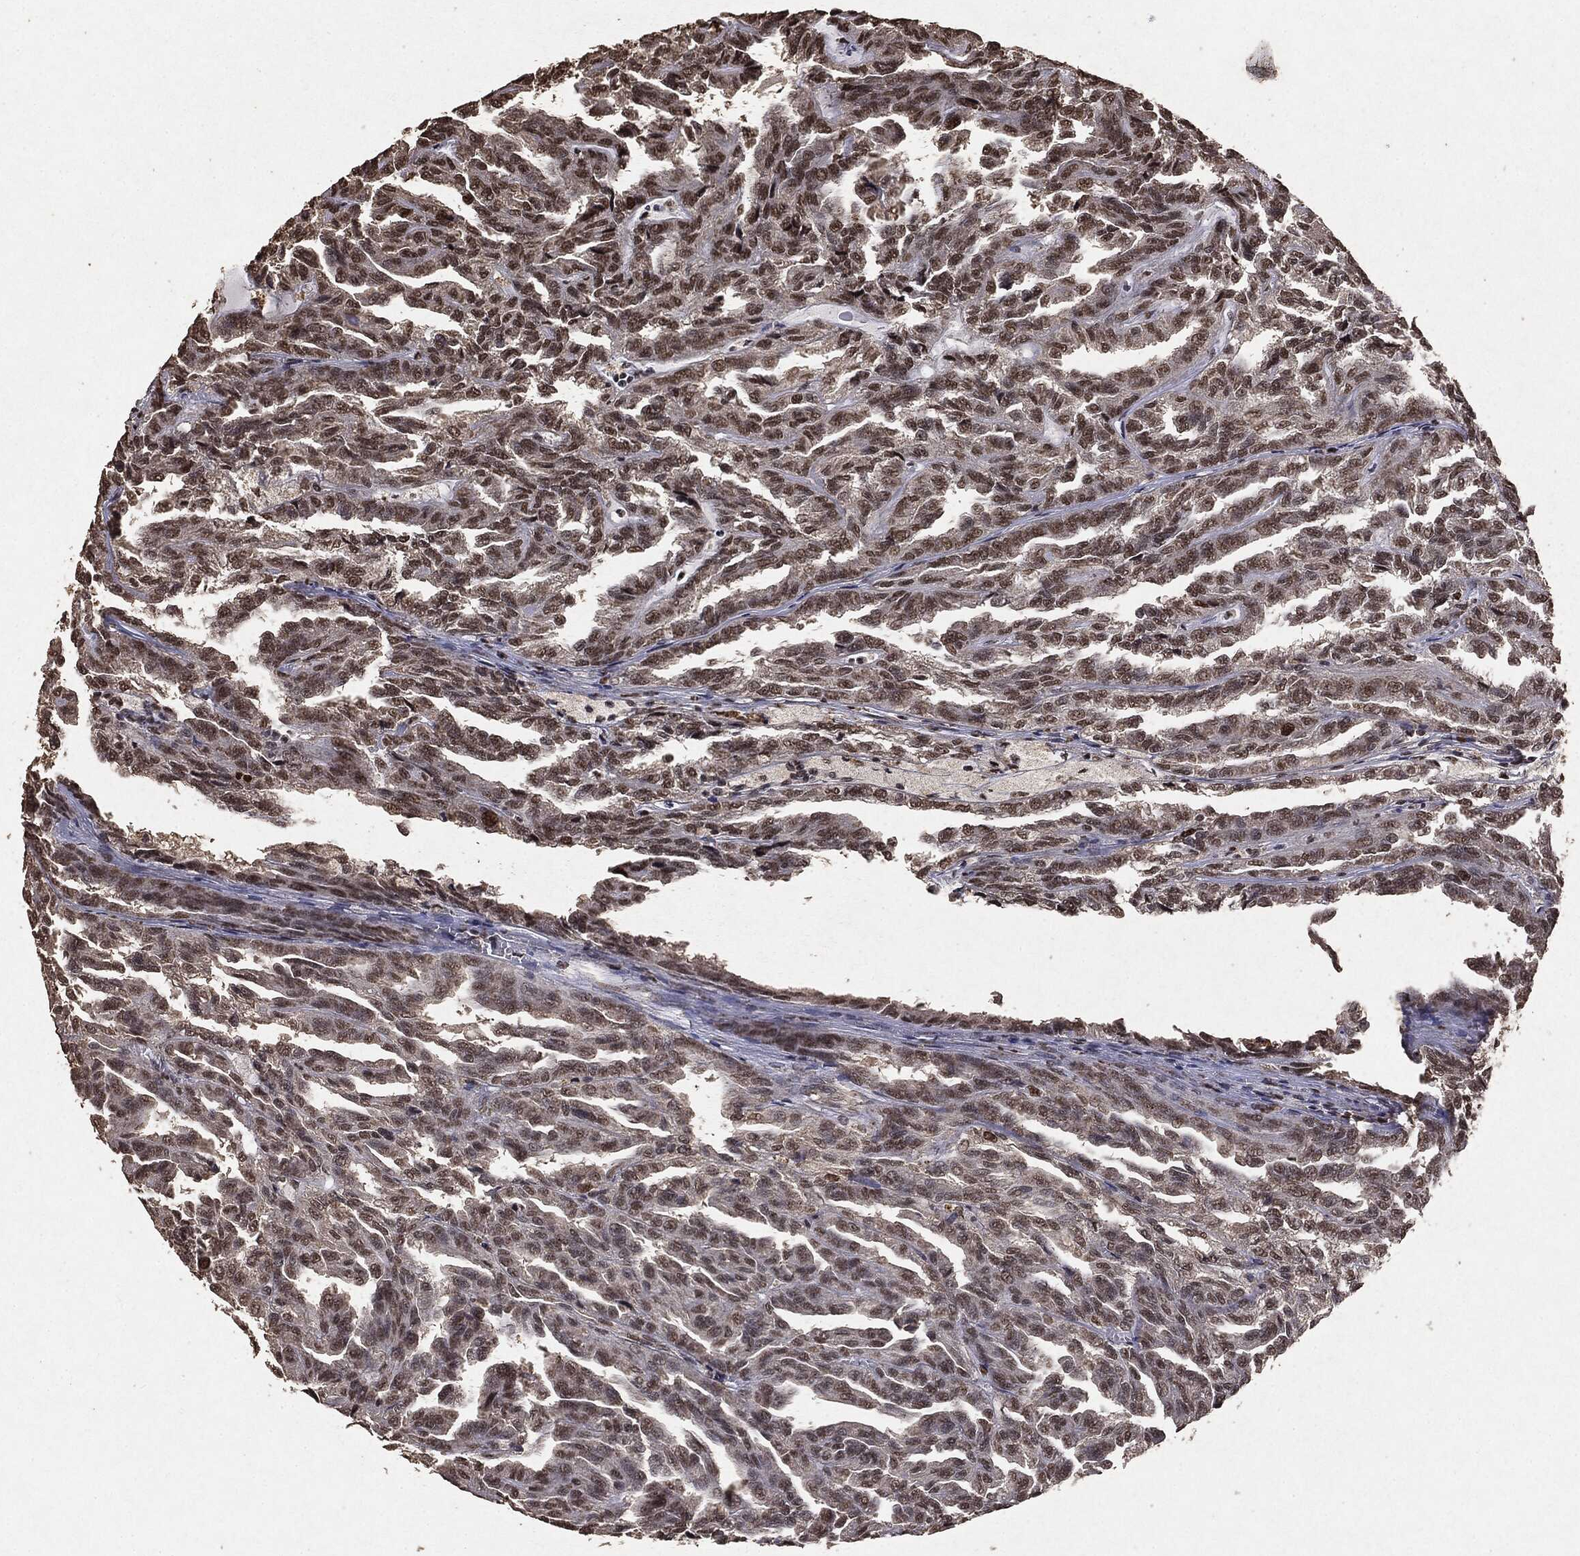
{"staining": {"intensity": "moderate", "quantity": ">75%", "location": "nuclear"}, "tissue": "renal cancer", "cell_type": "Tumor cells", "image_type": "cancer", "snomed": [{"axis": "morphology", "description": "Adenocarcinoma, NOS"}, {"axis": "topography", "description": "Kidney"}], "caption": "Tumor cells display medium levels of moderate nuclear expression in approximately >75% of cells in human renal cancer (adenocarcinoma). (Stains: DAB in brown, nuclei in blue, Microscopy: brightfield microscopy at high magnification).", "gene": "RAD18", "patient": {"sex": "male", "age": 79}}